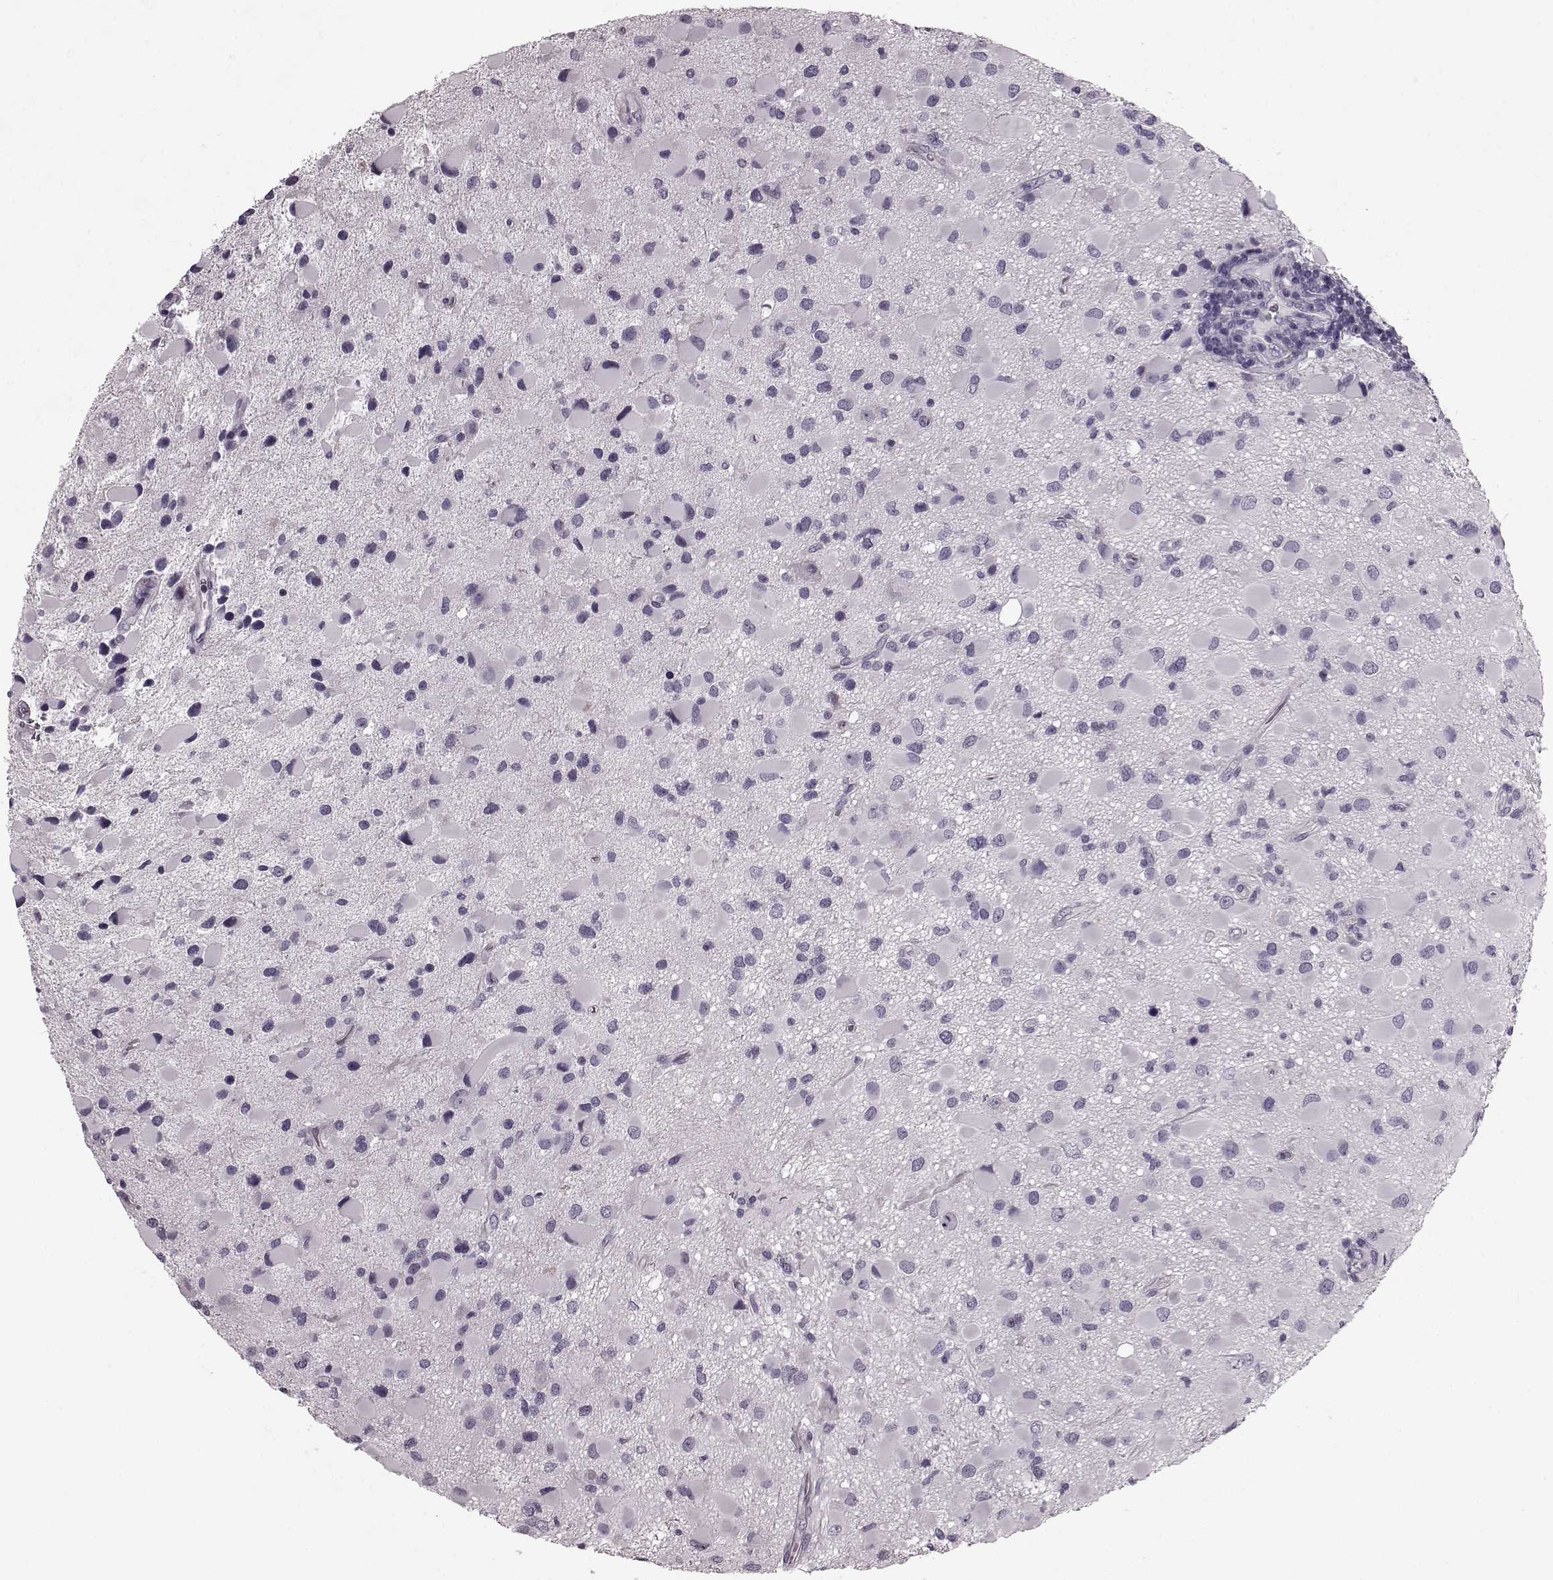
{"staining": {"intensity": "negative", "quantity": "none", "location": "none"}, "tissue": "glioma", "cell_type": "Tumor cells", "image_type": "cancer", "snomed": [{"axis": "morphology", "description": "Glioma, malignant, Low grade"}, {"axis": "topography", "description": "Brain"}], "caption": "High power microscopy micrograph of an immunohistochemistry image of malignant glioma (low-grade), revealing no significant staining in tumor cells.", "gene": "CST7", "patient": {"sex": "female", "age": 32}}